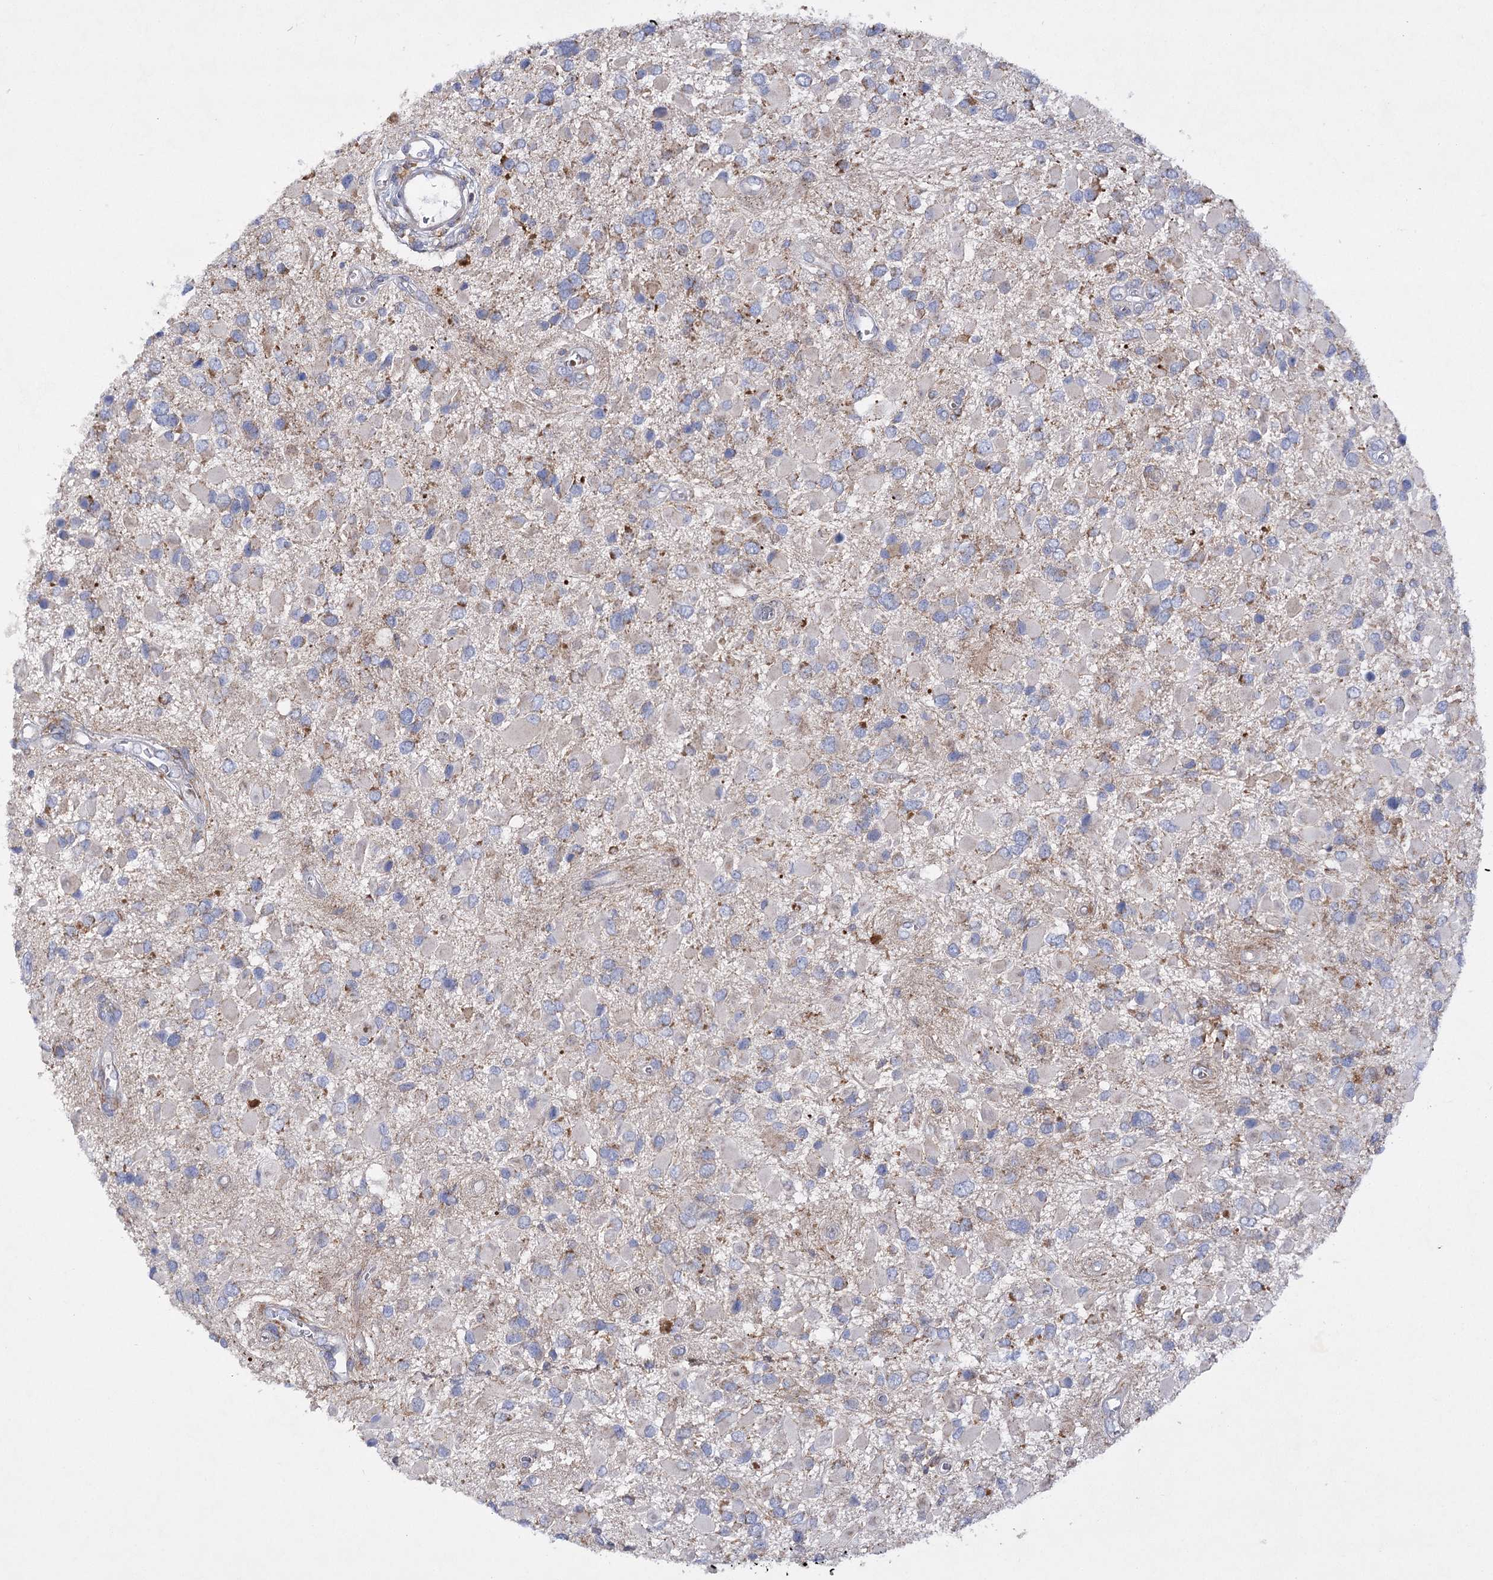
{"staining": {"intensity": "negative", "quantity": "none", "location": "none"}, "tissue": "glioma", "cell_type": "Tumor cells", "image_type": "cancer", "snomed": [{"axis": "morphology", "description": "Glioma, malignant, High grade"}, {"axis": "topography", "description": "Brain"}], "caption": "High magnification brightfield microscopy of glioma stained with DAB (3,3'-diaminobenzidine) (brown) and counterstained with hematoxylin (blue): tumor cells show no significant staining.", "gene": "COX15", "patient": {"sex": "male", "age": 53}}